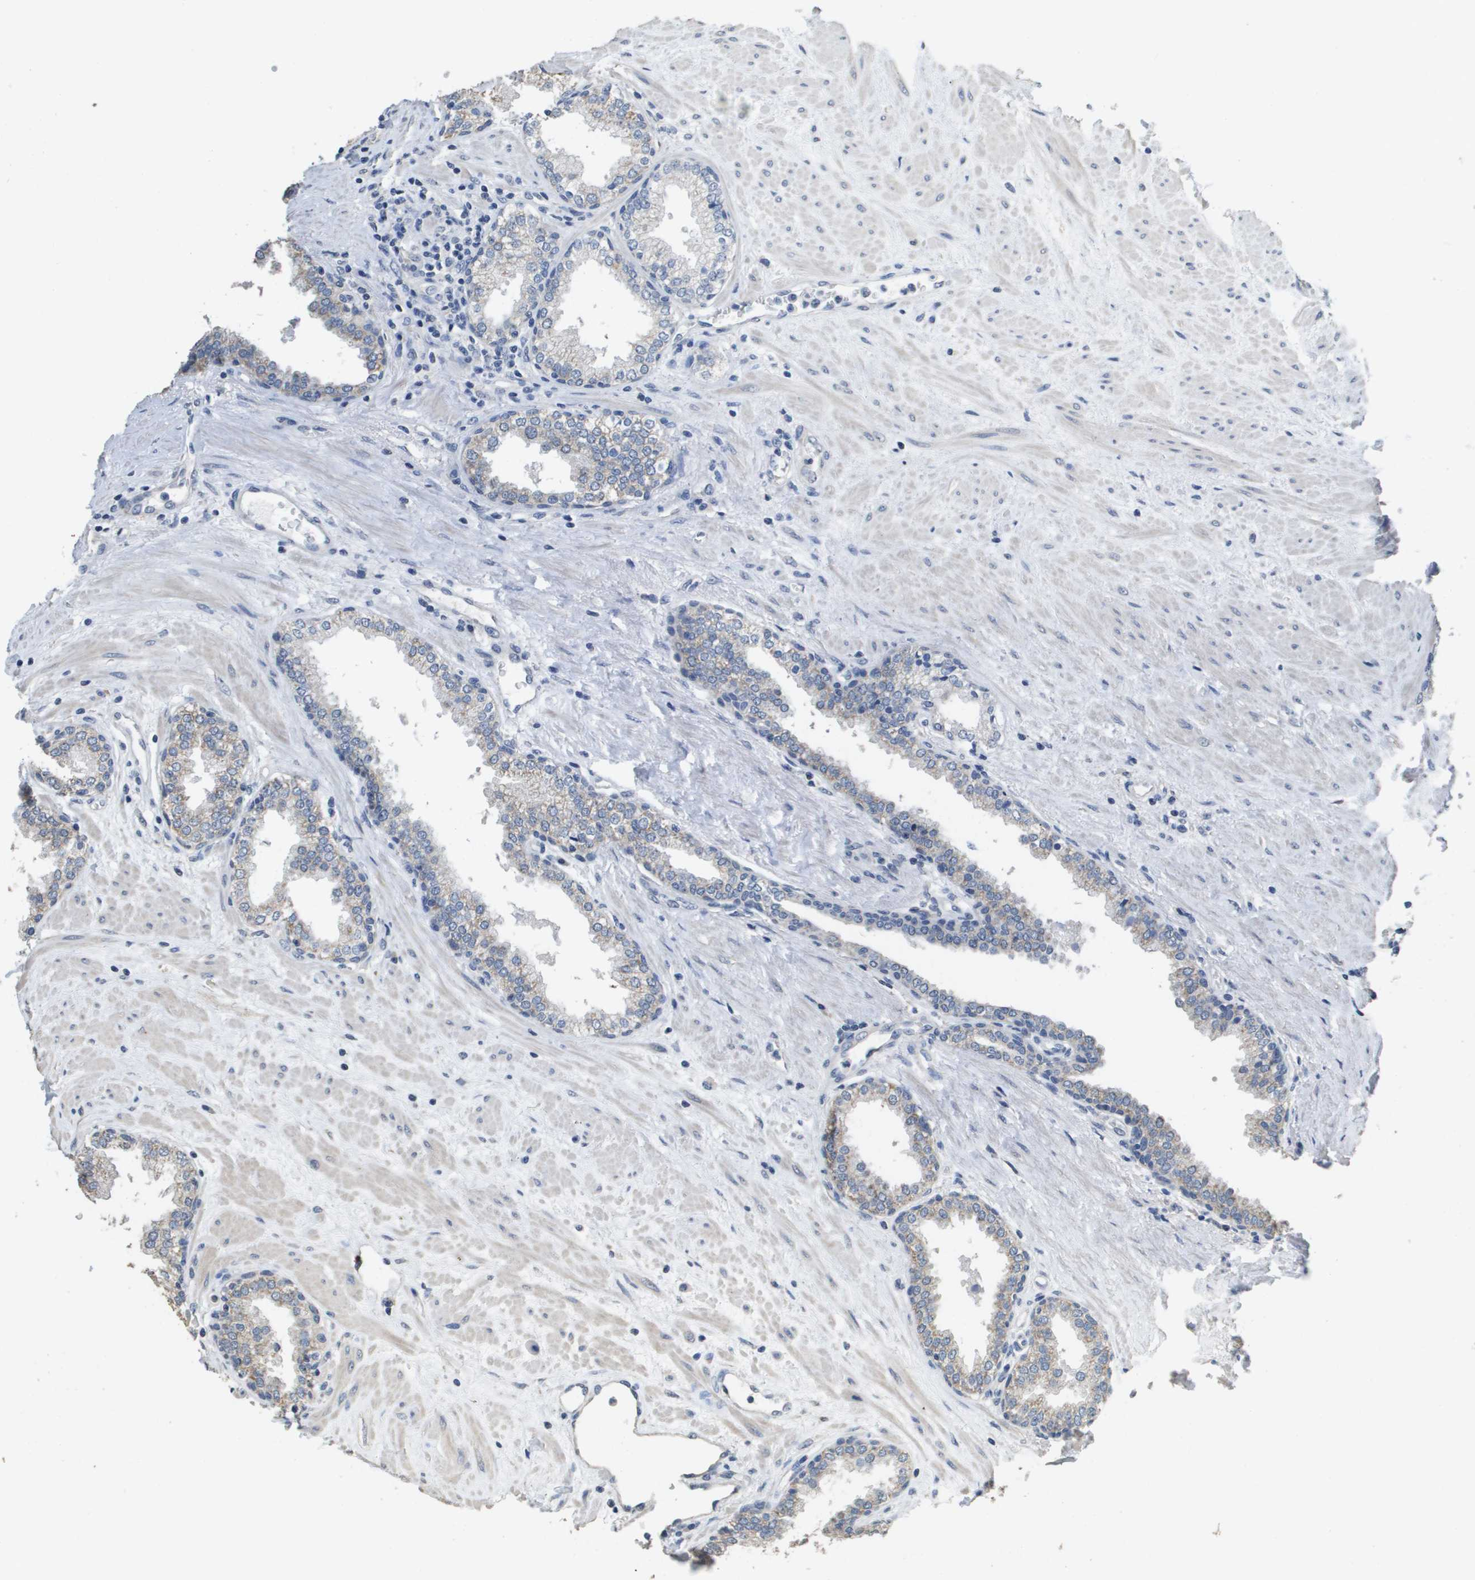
{"staining": {"intensity": "weak", "quantity": "<25%", "location": "cytoplasmic/membranous"}, "tissue": "prostate", "cell_type": "Glandular cells", "image_type": "normal", "snomed": [{"axis": "morphology", "description": "Normal tissue, NOS"}, {"axis": "topography", "description": "Prostate"}], "caption": "A high-resolution image shows immunohistochemistry (IHC) staining of benign prostate, which exhibits no significant positivity in glandular cells.", "gene": "MT3", "patient": {"sex": "male", "age": 51}}